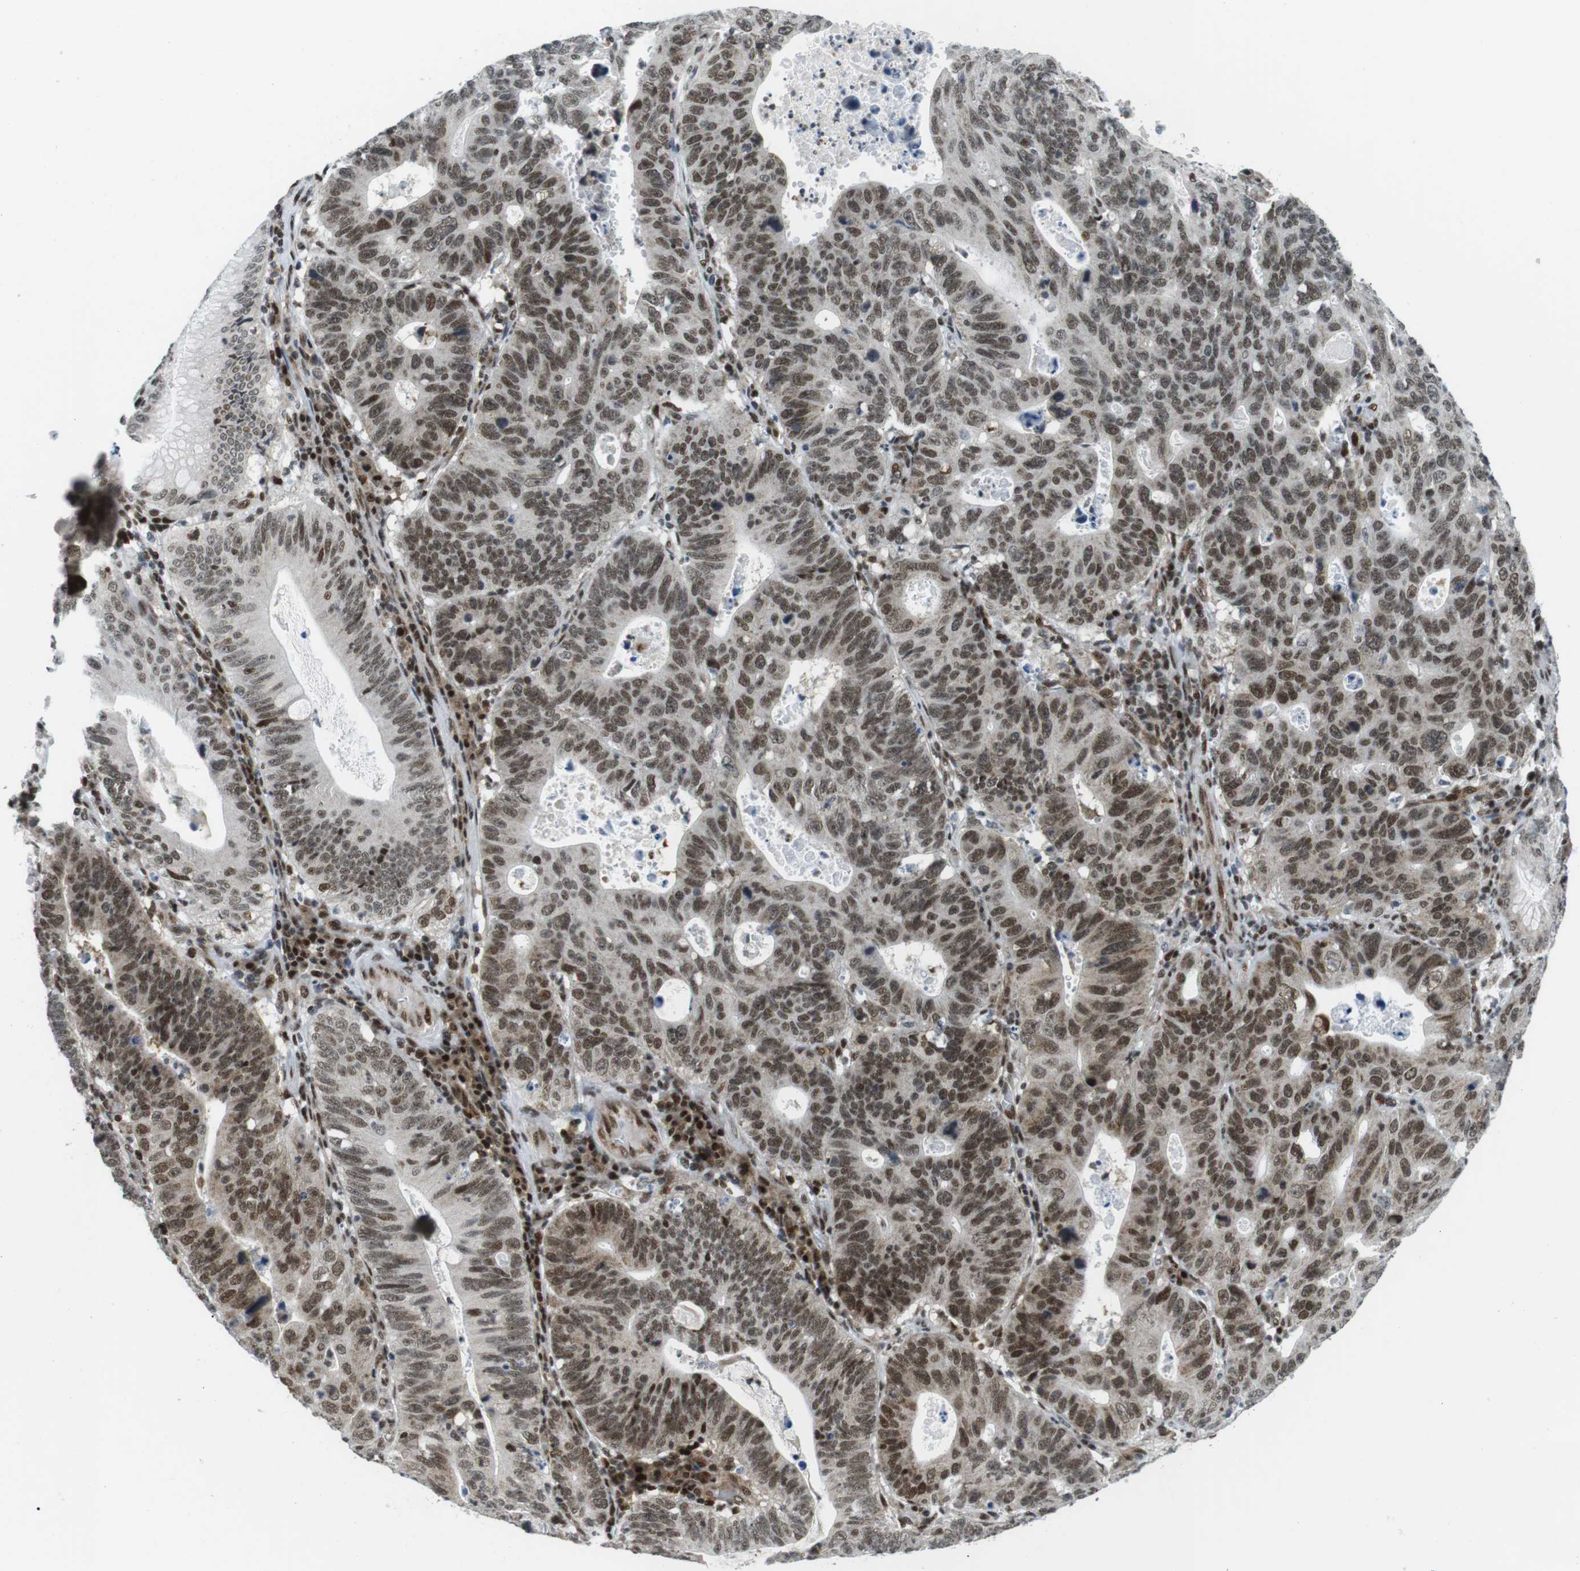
{"staining": {"intensity": "moderate", "quantity": ">75%", "location": "nuclear"}, "tissue": "stomach cancer", "cell_type": "Tumor cells", "image_type": "cancer", "snomed": [{"axis": "morphology", "description": "Adenocarcinoma, NOS"}, {"axis": "topography", "description": "Stomach"}], "caption": "This is a histology image of immunohistochemistry staining of adenocarcinoma (stomach), which shows moderate positivity in the nuclear of tumor cells.", "gene": "CDC27", "patient": {"sex": "male", "age": 59}}